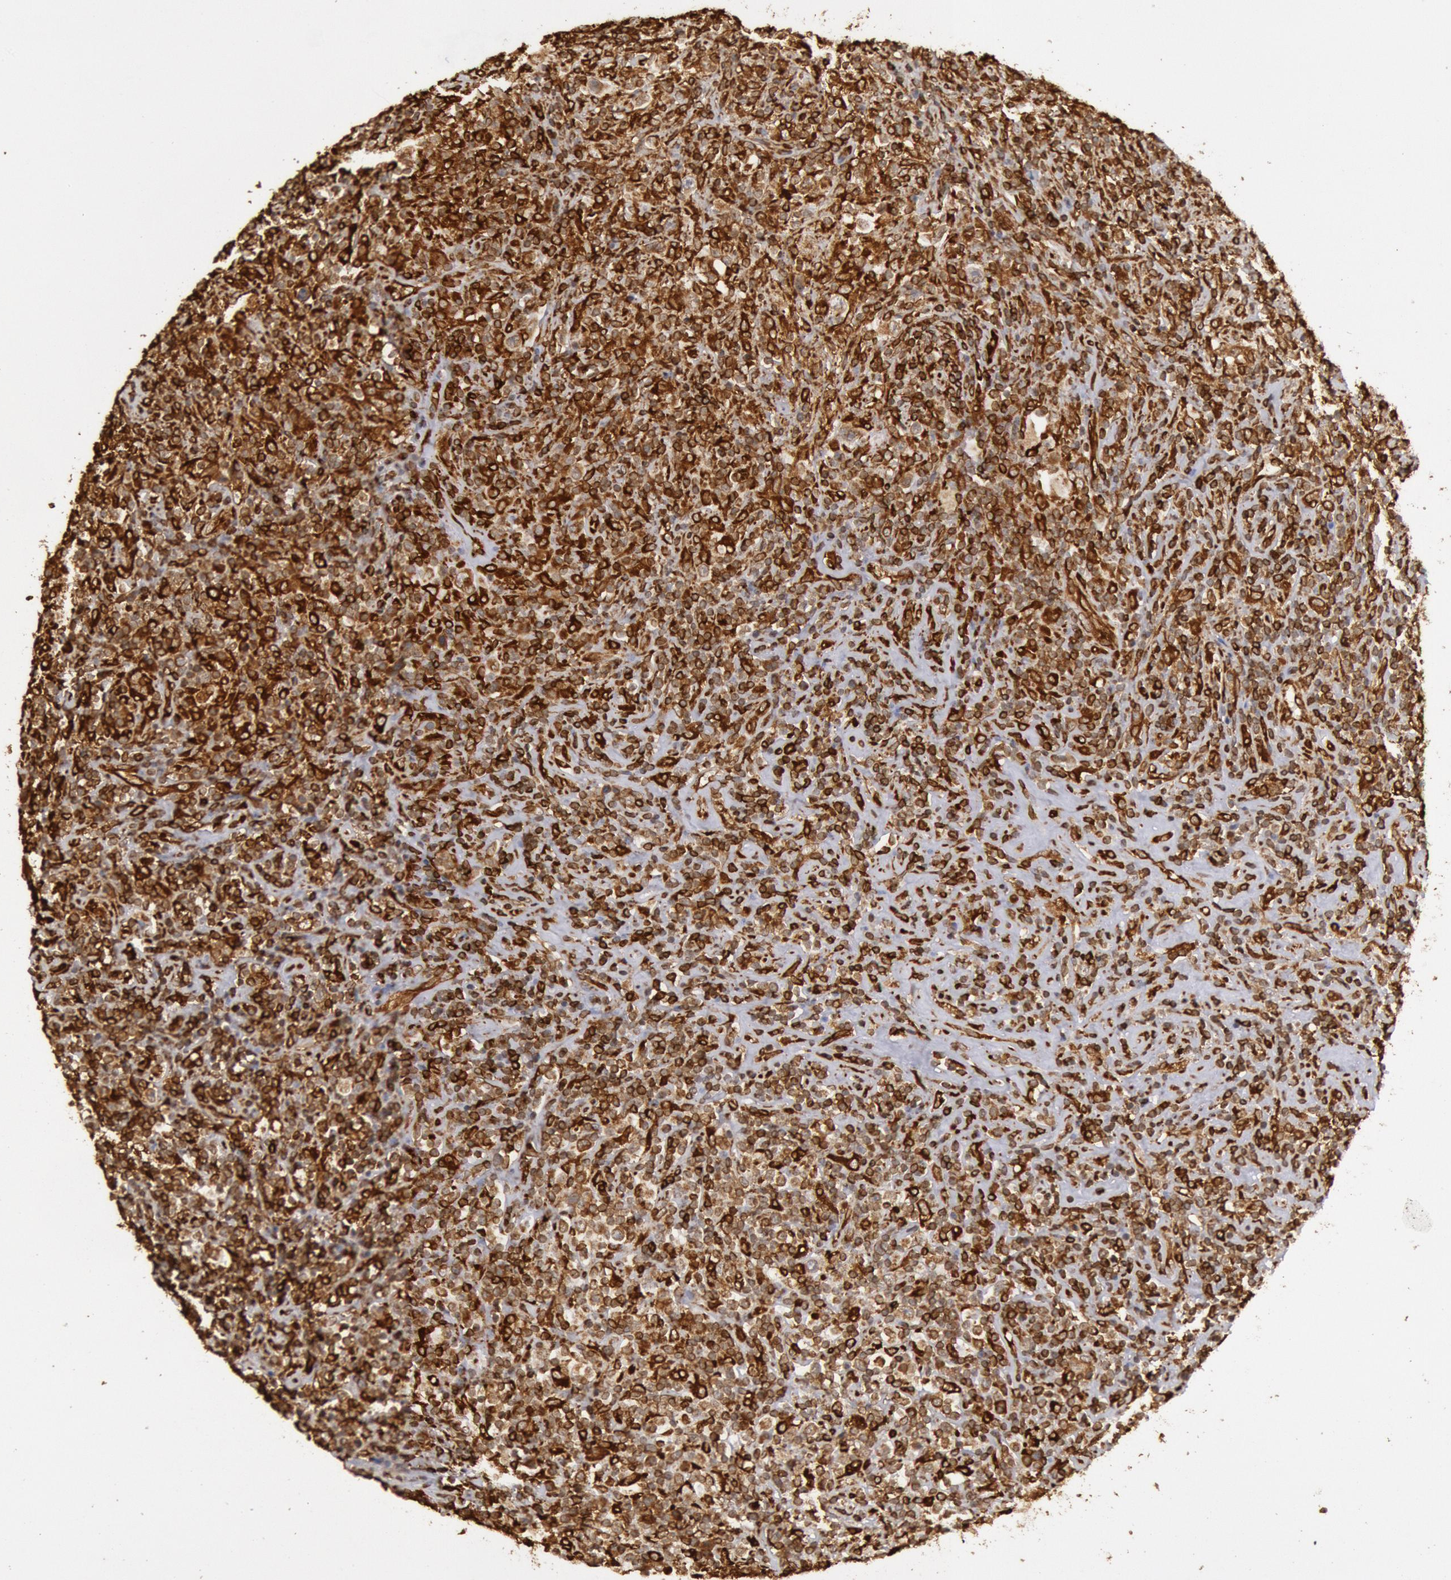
{"staining": {"intensity": "strong", "quantity": ">75%", "location": "cytoplasmic/membranous"}, "tissue": "lymphoma", "cell_type": "Tumor cells", "image_type": "cancer", "snomed": [{"axis": "morphology", "description": "Hodgkin's disease, NOS"}, {"axis": "topography", "description": "Lymph node"}], "caption": "Lymphoma stained for a protein displays strong cytoplasmic/membranous positivity in tumor cells.", "gene": "TAP2", "patient": {"sex": "male", "age": 46}}